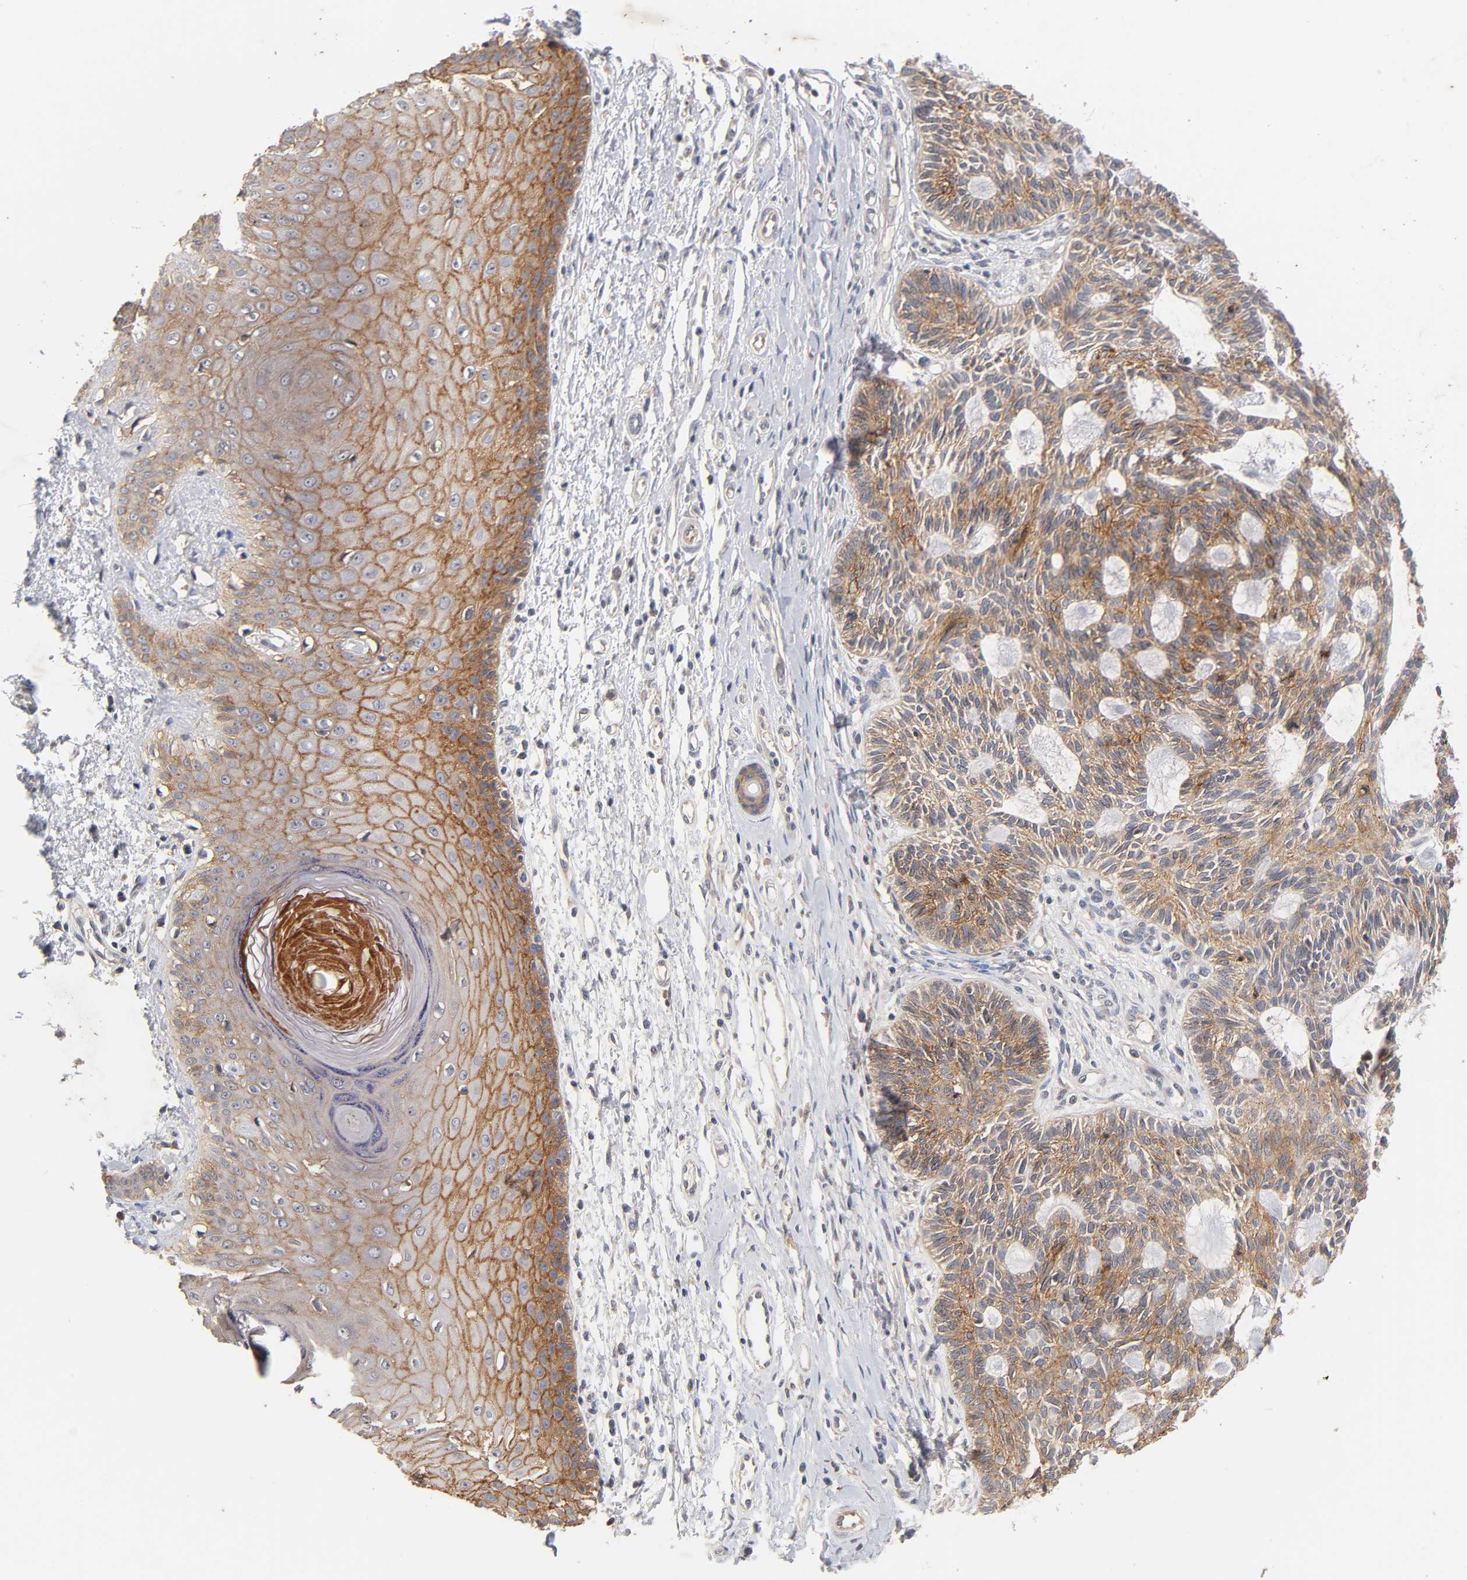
{"staining": {"intensity": "moderate", "quantity": ">75%", "location": "cytoplasmic/membranous"}, "tissue": "skin cancer", "cell_type": "Tumor cells", "image_type": "cancer", "snomed": [{"axis": "morphology", "description": "Basal cell carcinoma"}, {"axis": "topography", "description": "Skin"}], "caption": "Protein staining of basal cell carcinoma (skin) tissue displays moderate cytoplasmic/membranous positivity in approximately >75% of tumor cells. (Brightfield microscopy of DAB IHC at high magnification).", "gene": "CXADR", "patient": {"sex": "male", "age": 74}}